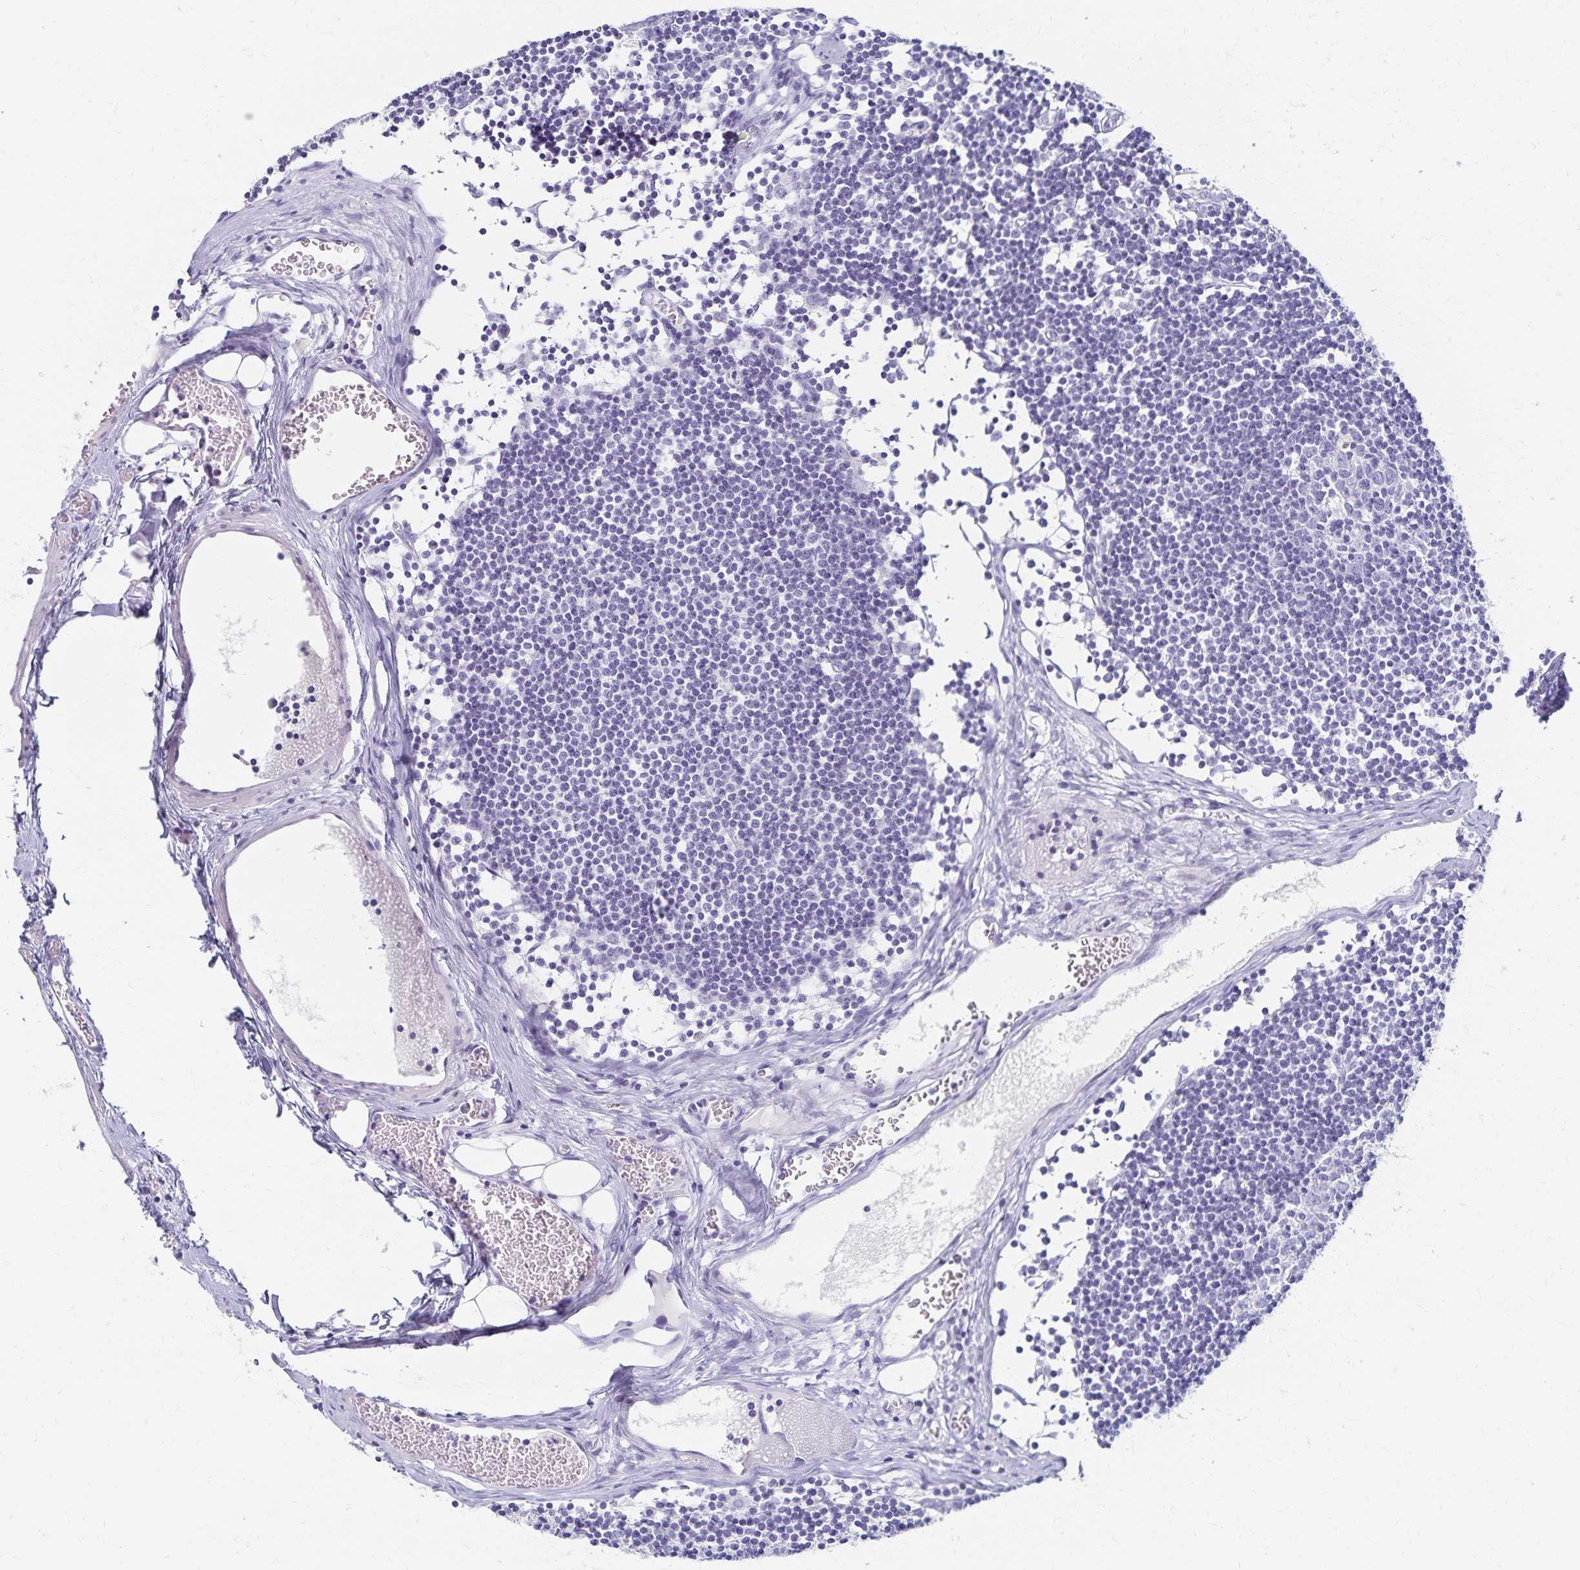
{"staining": {"intensity": "negative", "quantity": "none", "location": "none"}, "tissue": "lymph node", "cell_type": "Germinal center cells", "image_type": "normal", "snomed": [{"axis": "morphology", "description": "Normal tissue, NOS"}, {"axis": "topography", "description": "Lymph node"}], "caption": "Immunohistochemistry (IHC) histopathology image of benign lymph node: human lymph node stained with DAB (3,3'-diaminobenzidine) displays no significant protein expression in germinal center cells.", "gene": "C2orf50", "patient": {"sex": "female", "age": 11}}